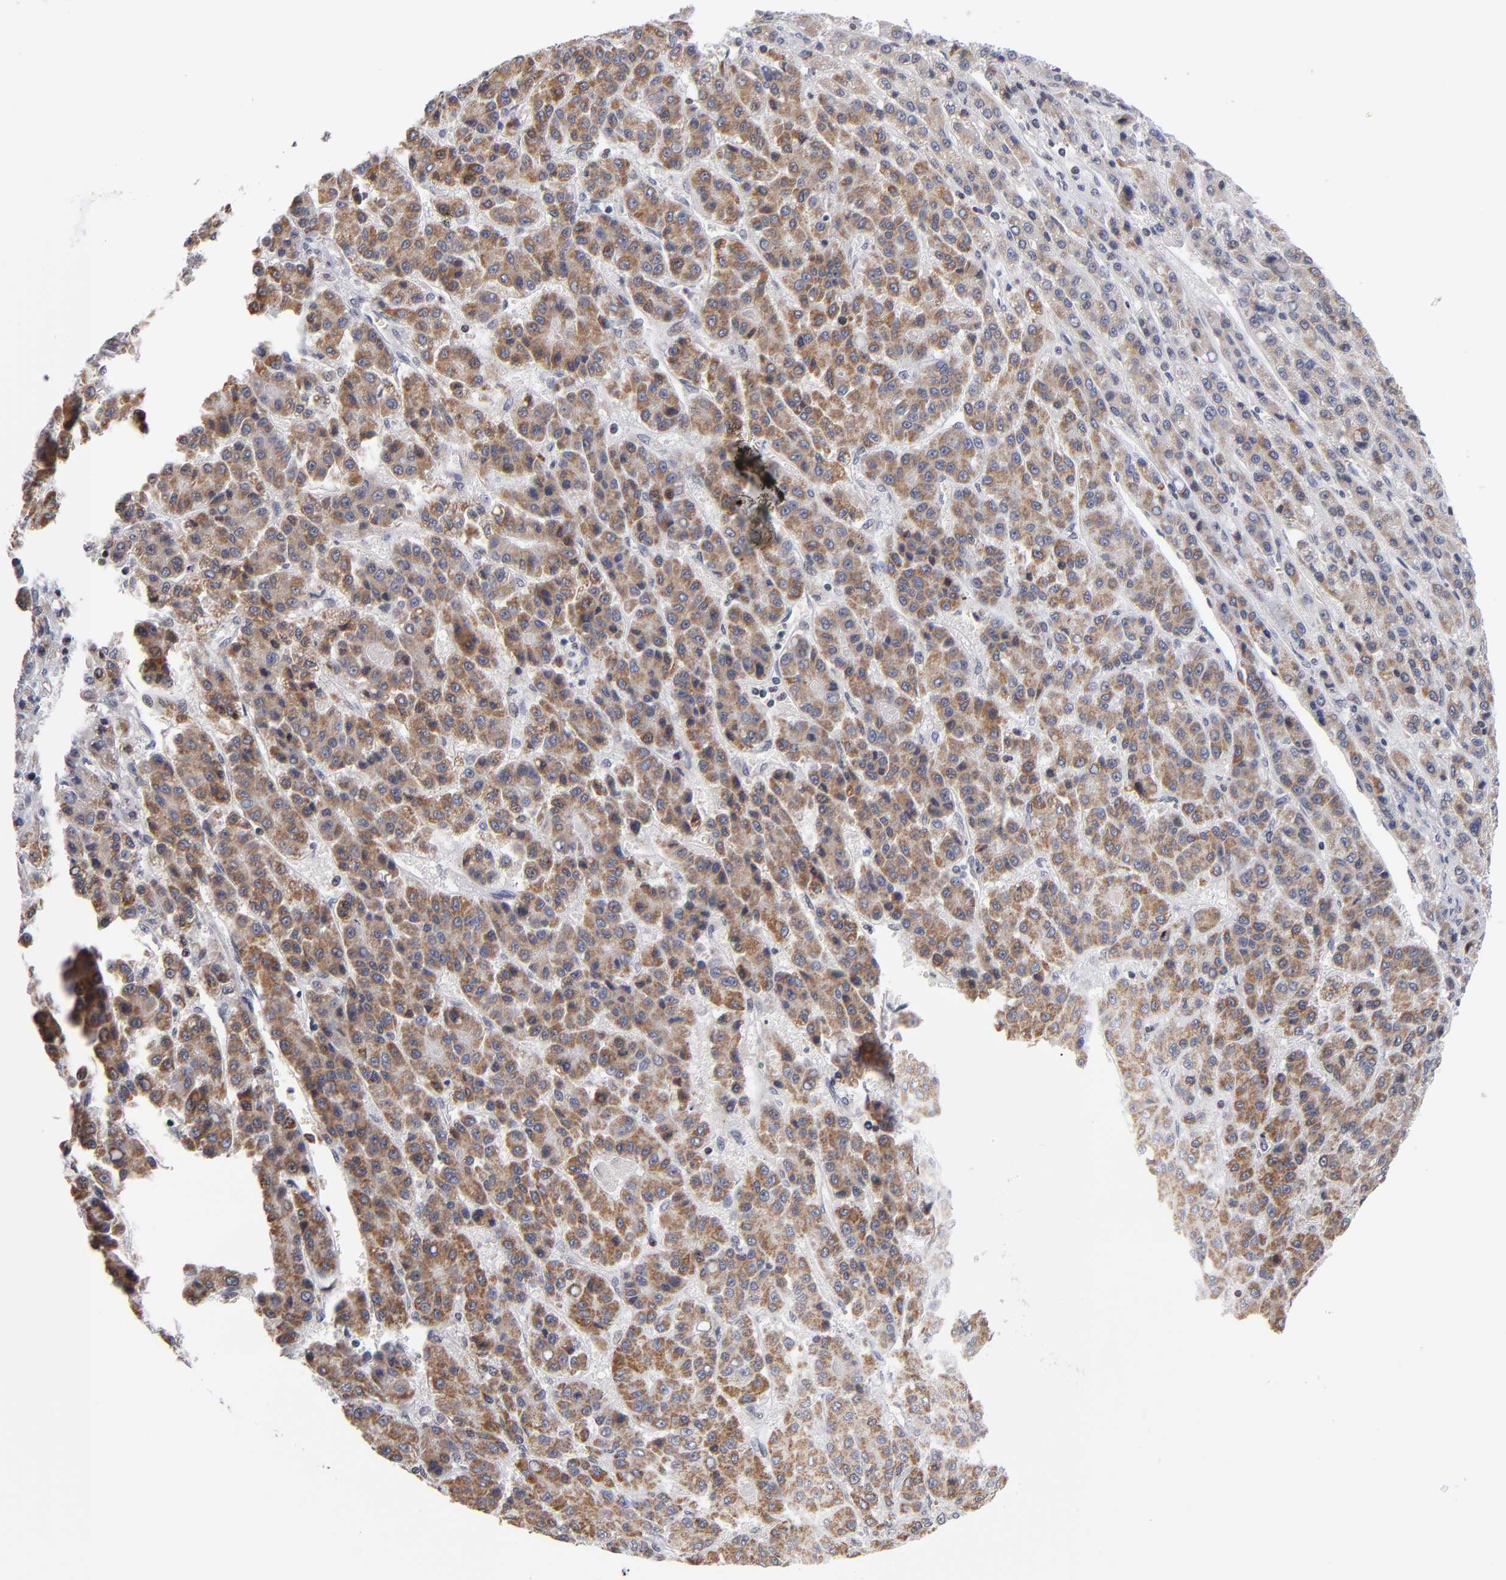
{"staining": {"intensity": "moderate", "quantity": ">75%", "location": "cytoplasmic/membranous"}, "tissue": "liver cancer", "cell_type": "Tumor cells", "image_type": "cancer", "snomed": [{"axis": "morphology", "description": "Carcinoma, Hepatocellular, NOS"}, {"axis": "topography", "description": "Liver"}], "caption": "This photomicrograph reveals liver cancer (hepatocellular carcinoma) stained with IHC to label a protein in brown. The cytoplasmic/membranous of tumor cells show moderate positivity for the protein. Nuclei are counter-stained blue.", "gene": "ODF2", "patient": {"sex": "male", "age": 70}}